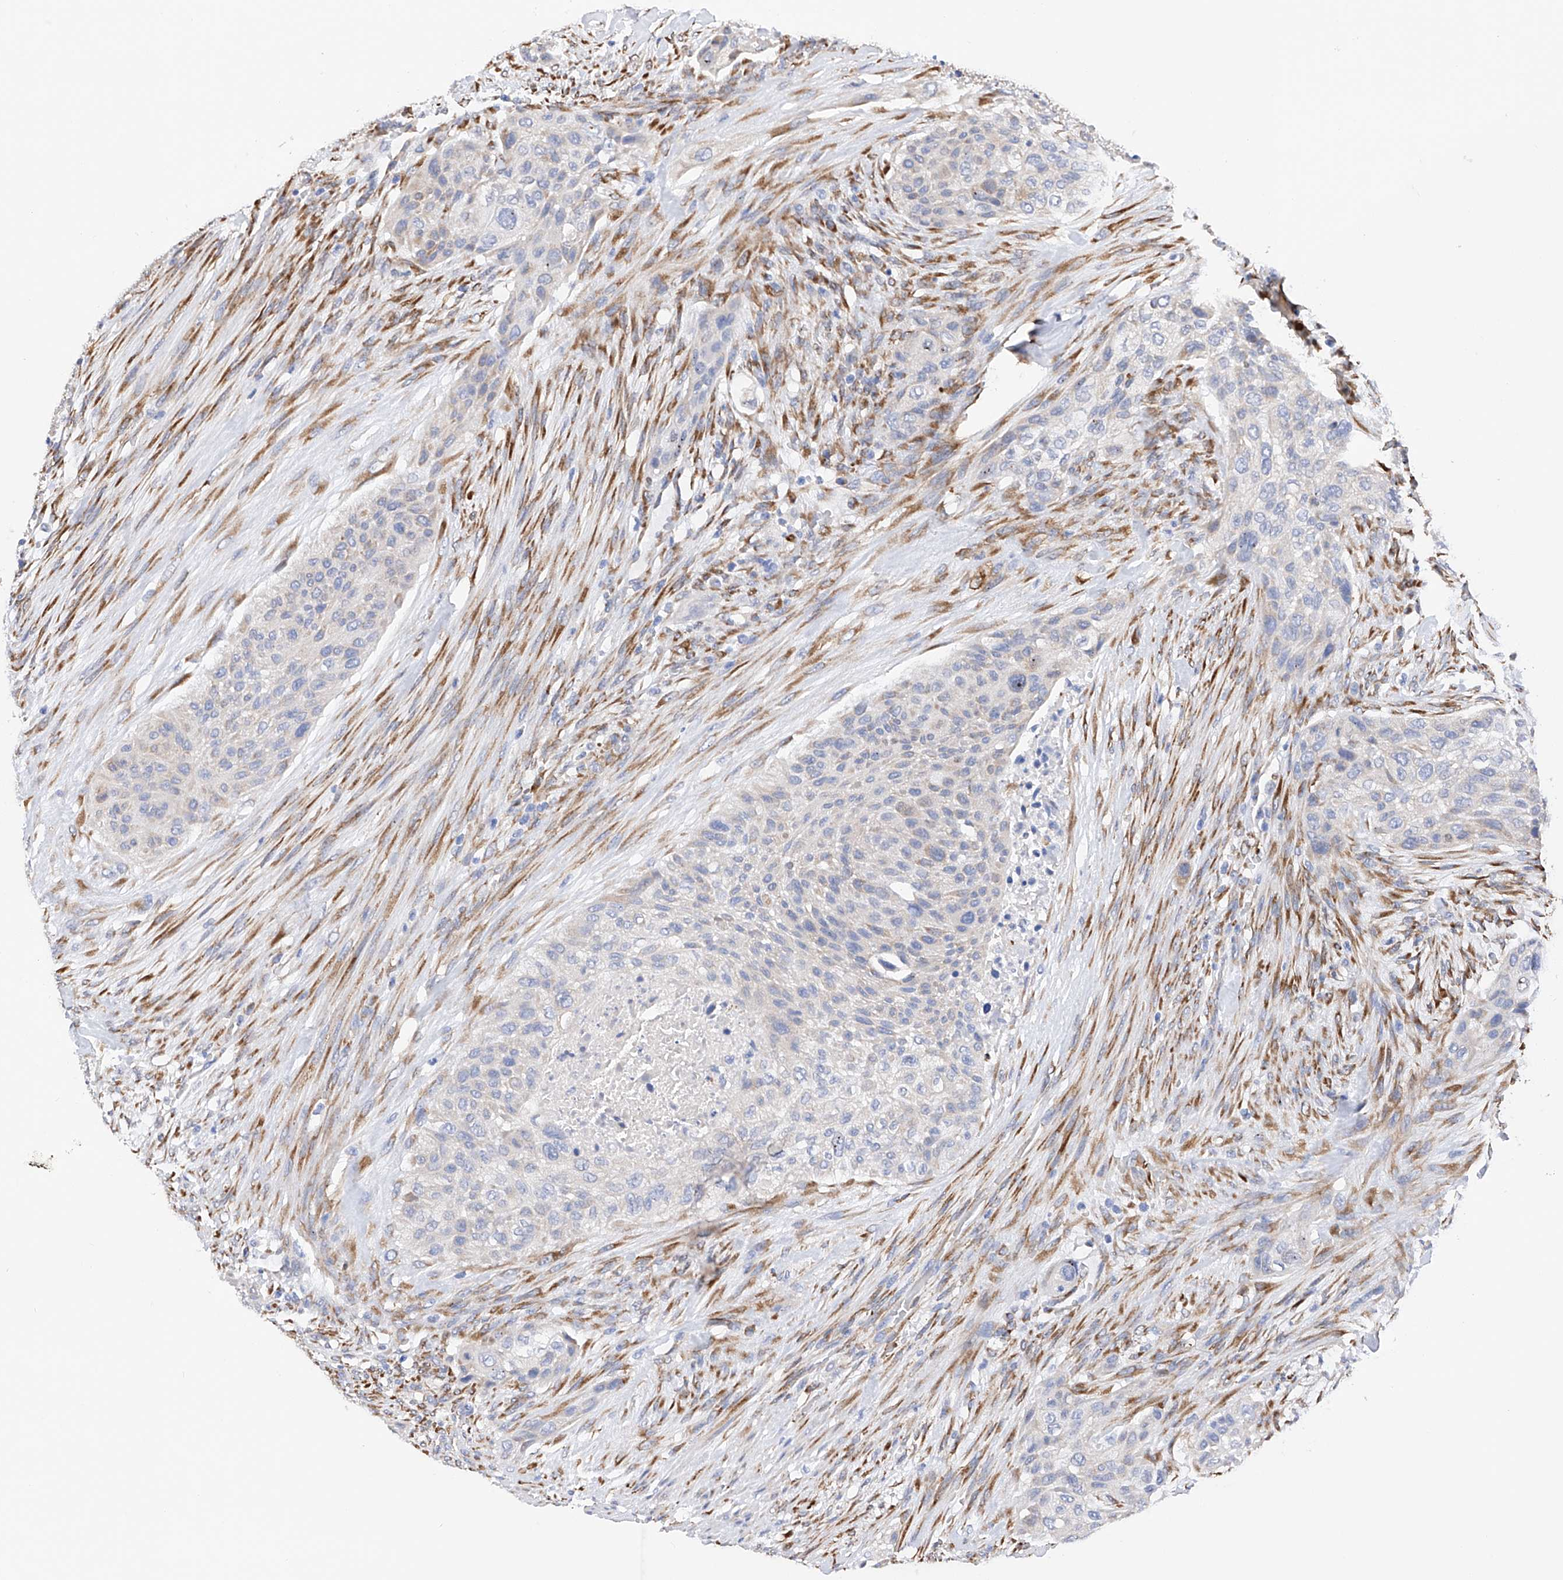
{"staining": {"intensity": "negative", "quantity": "none", "location": "none"}, "tissue": "urothelial cancer", "cell_type": "Tumor cells", "image_type": "cancer", "snomed": [{"axis": "morphology", "description": "Urothelial carcinoma, High grade"}, {"axis": "topography", "description": "Urinary bladder"}], "caption": "Tumor cells show no significant expression in urothelial cancer. (Stains: DAB immunohistochemistry (IHC) with hematoxylin counter stain, Microscopy: brightfield microscopy at high magnification).", "gene": "PDIA5", "patient": {"sex": "male", "age": 35}}